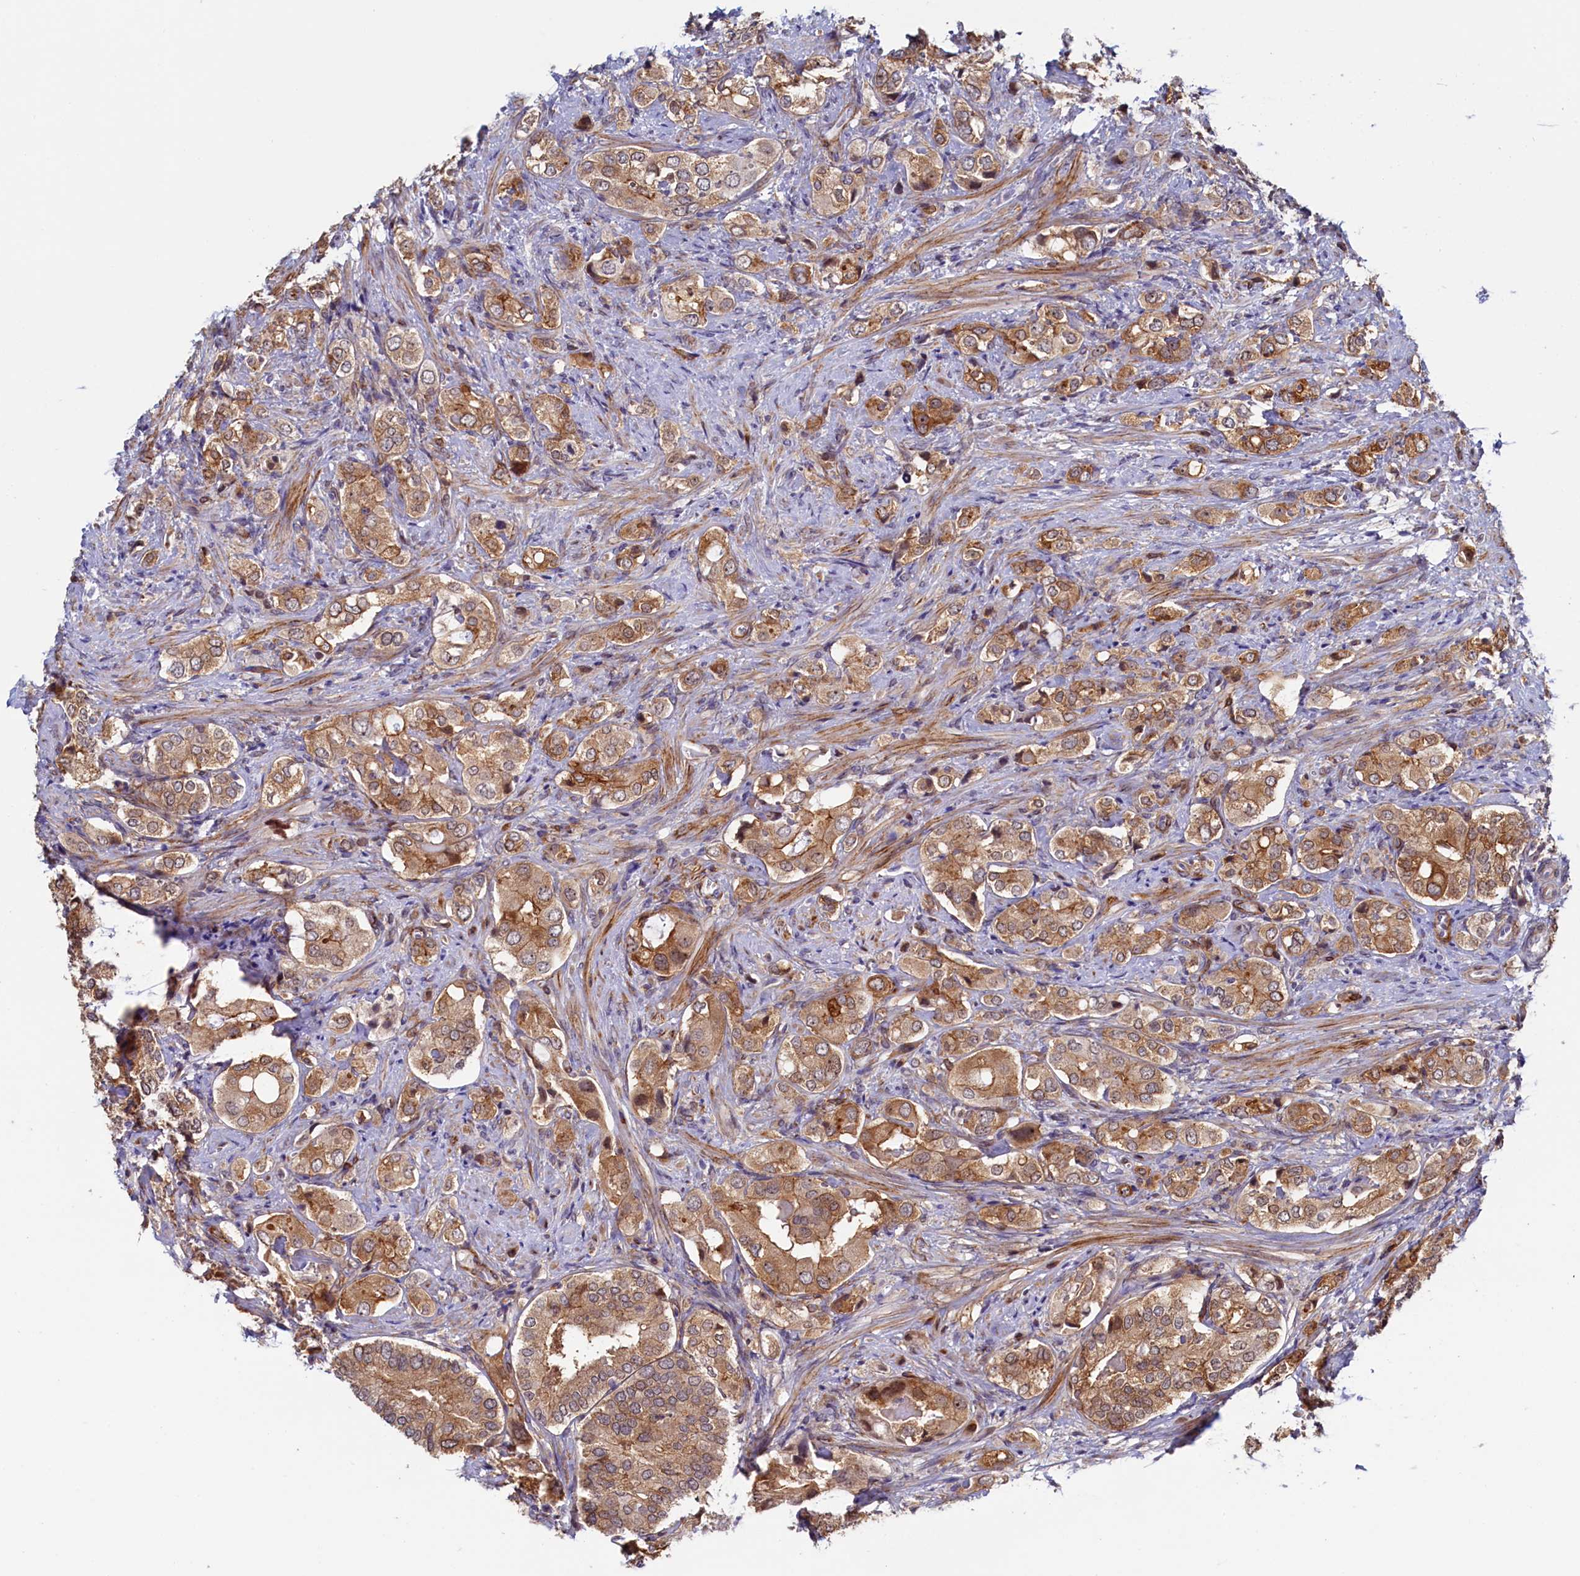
{"staining": {"intensity": "moderate", "quantity": ">75%", "location": "cytoplasmic/membranous"}, "tissue": "prostate cancer", "cell_type": "Tumor cells", "image_type": "cancer", "snomed": [{"axis": "morphology", "description": "Adenocarcinoma, High grade"}, {"axis": "topography", "description": "Prostate"}], "caption": "Tumor cells demonstrate moderate cytoplasmic/membranous positivity in about >75% of cells in prostate cancer.", "gene": "PACSIN3", "patient": {"sex": "male", "age": 65}}